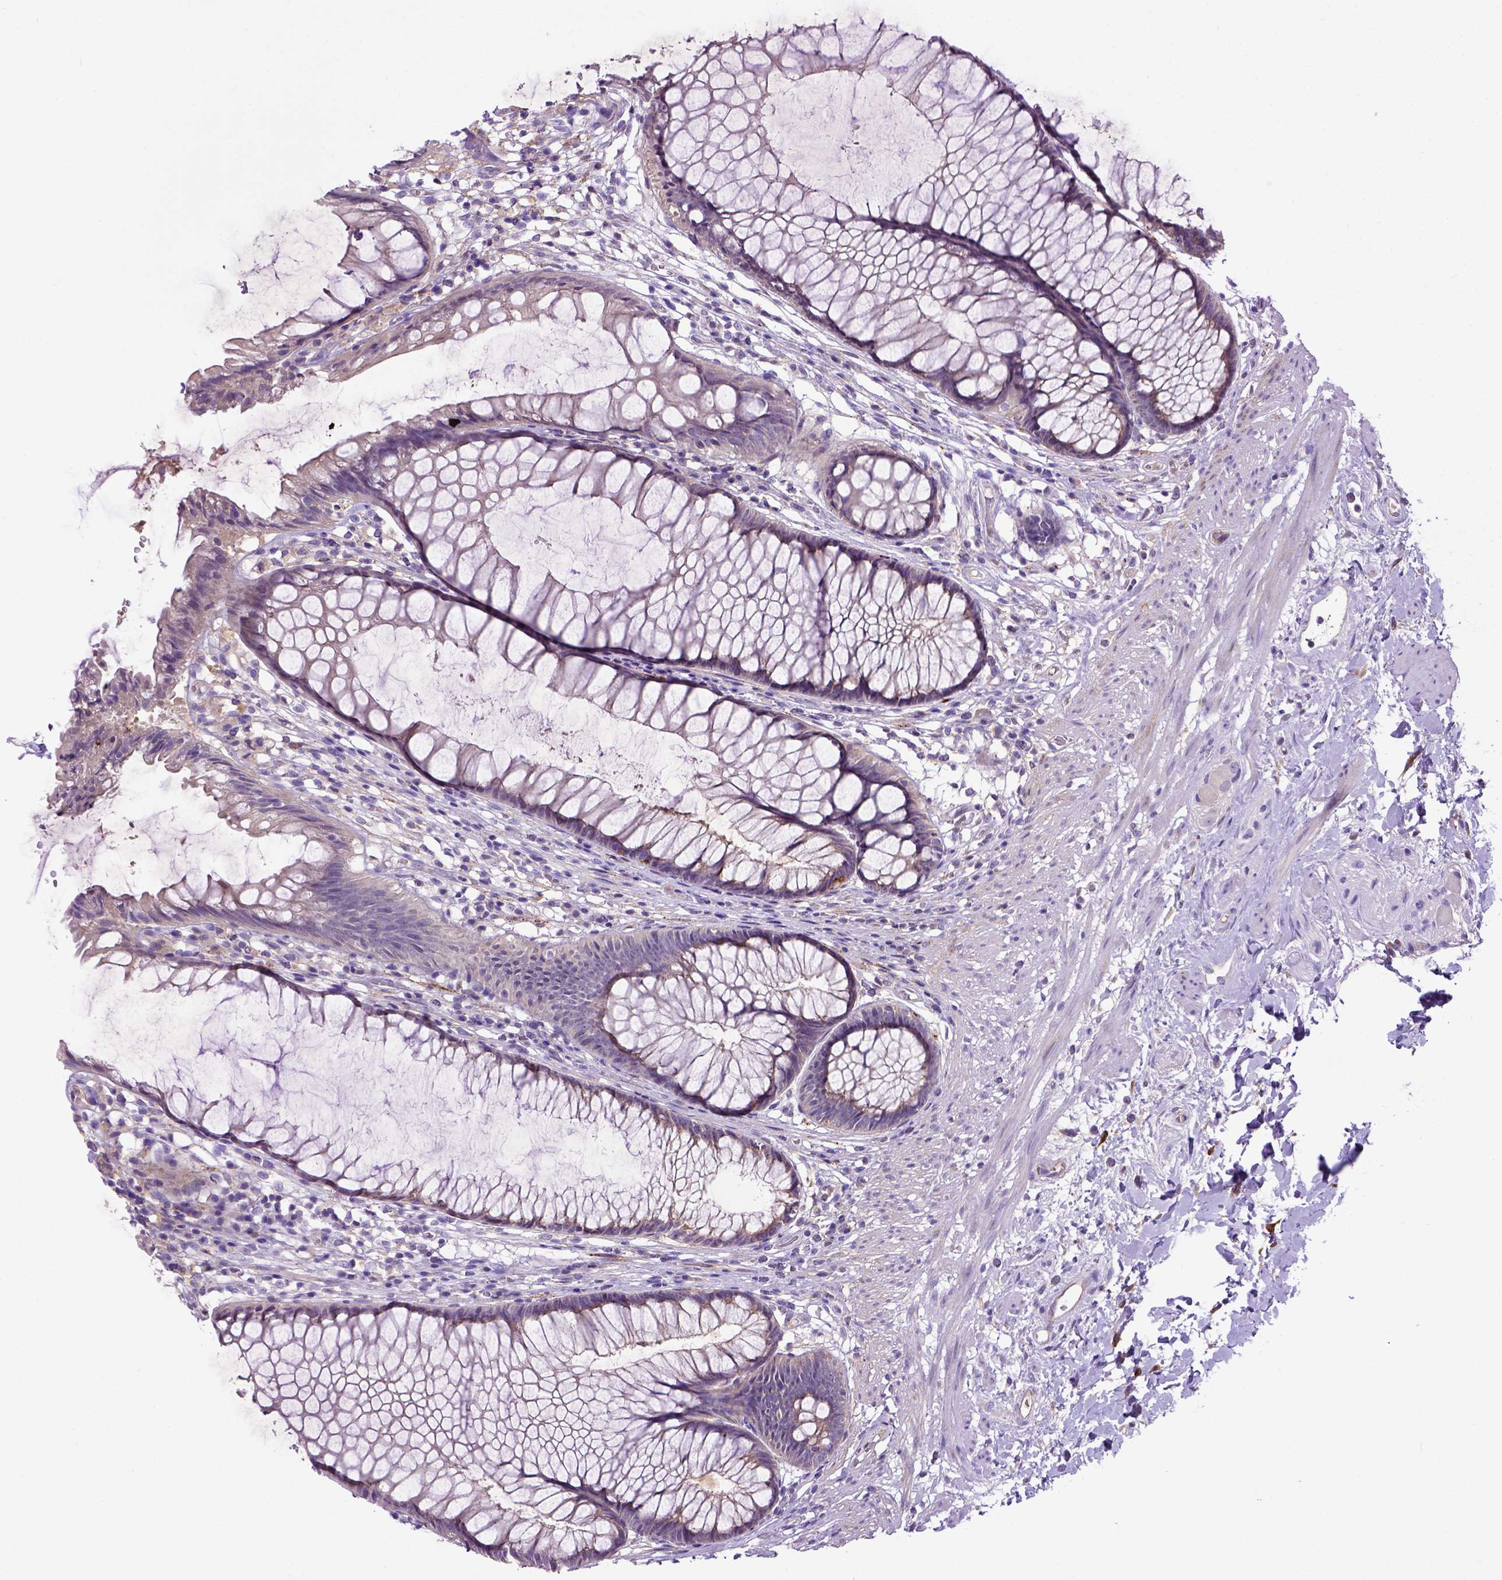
{"staining": {"intensity": "moderate", "quantity": "<25%", "location": "cytoplasmic/membranous"}, "tissue": "rectum", "cell_type": "Glandular cells", "image_type": "normal", "snomed": [{"axis": "morphology", "description": "Normal tissue, NOS"}, {"axis": "topography", "description": "Smooth muscle"}, {"axis": "topography", "description": "Rectum"}], "caption": "Immunohistochemical staining of benign rectum shows moderate cytoplasmic/membranous protein positivity in approximately <25% of glandular cells.", "gene": "DEPDC1B", "patient": {"sex": "male", "age": 53}}